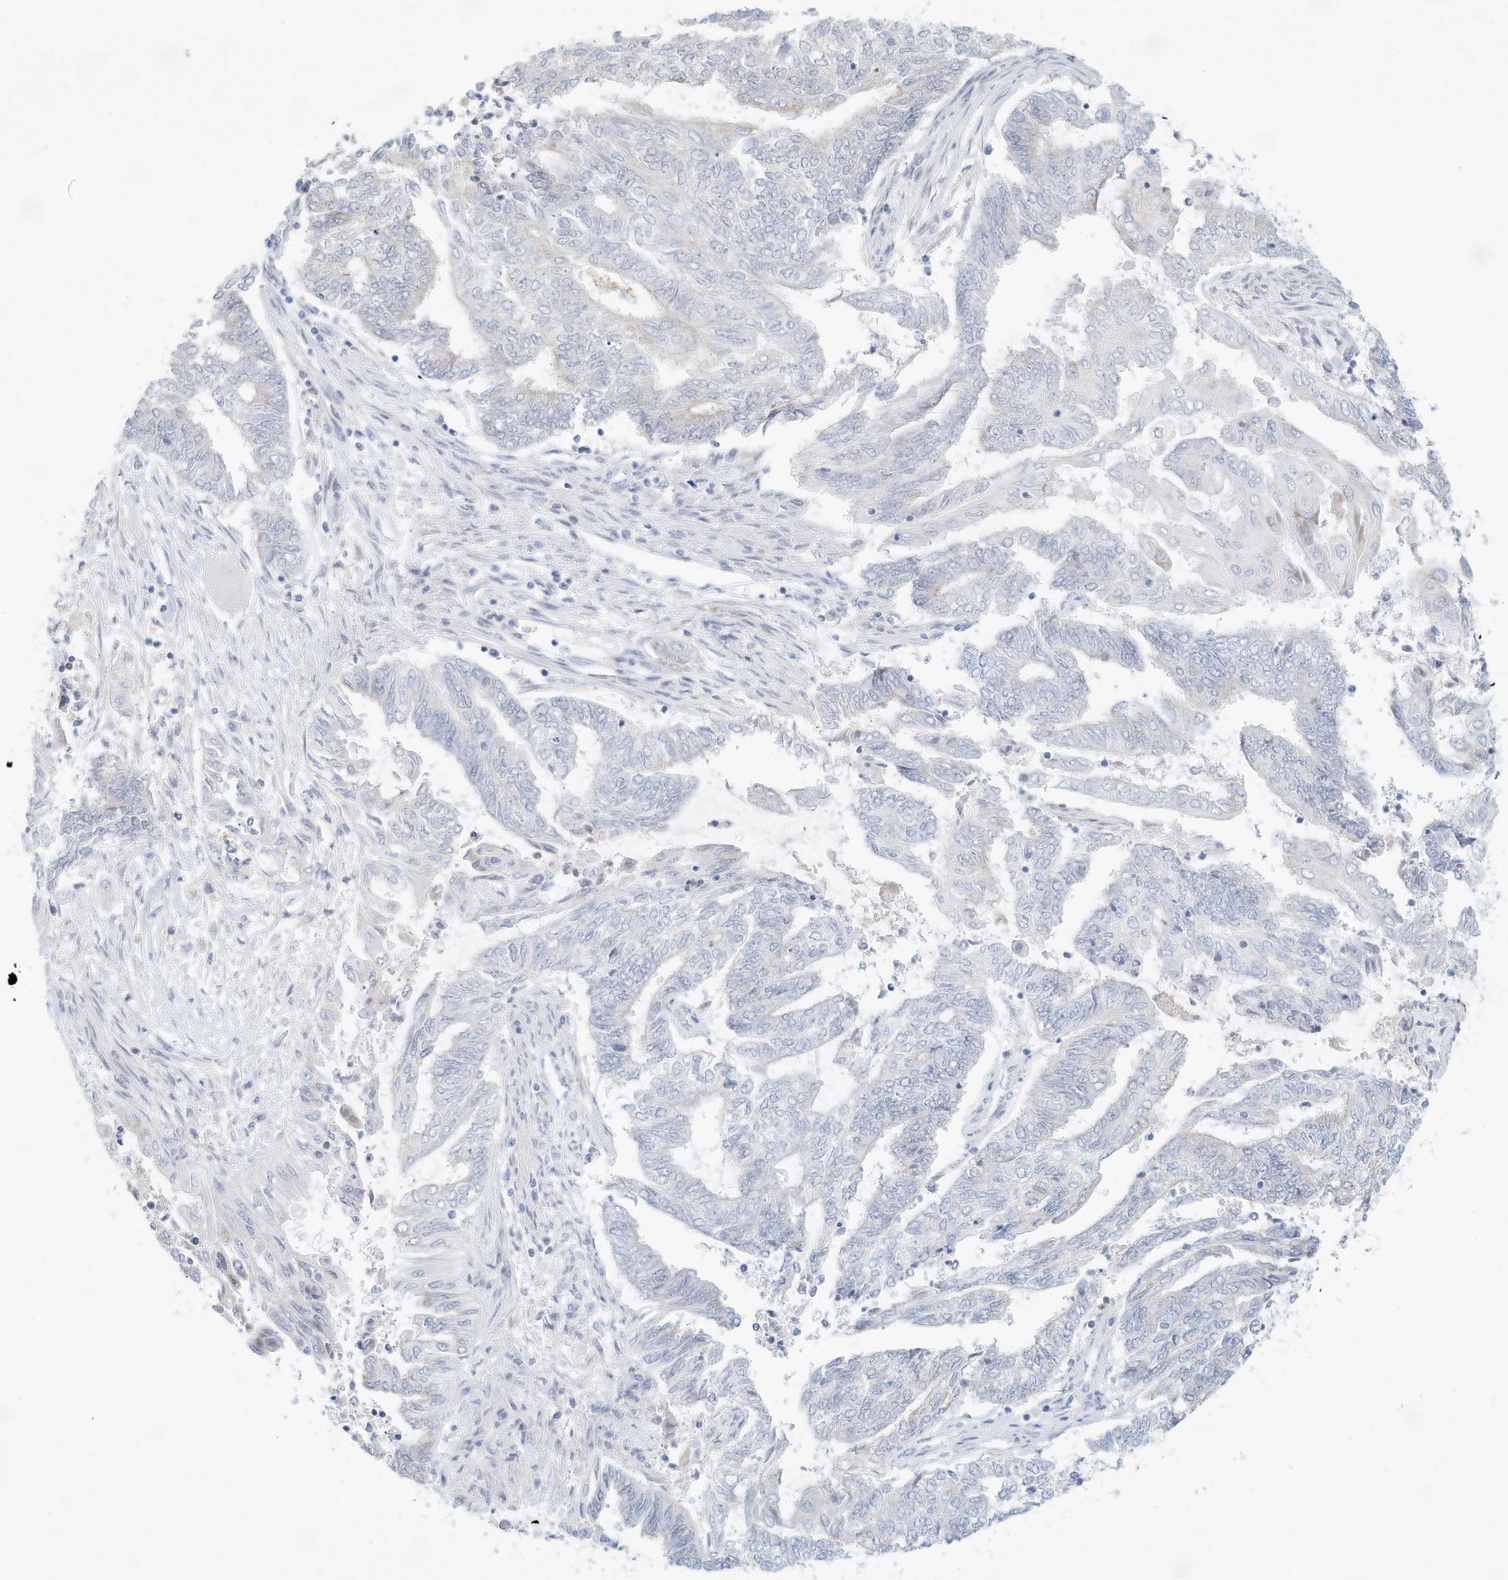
{"staining": {"intensity": "negative", "quantity": "none", "location": "none"}, "tissue": "endometrial cancer", "cell_type": "Tumor cells", "image_type": "cancer", "snomed": [{"axis": "morphology", "description": "Adenocarcinoma, NOS"}, {"axis": "topography", "description": "Uterus"}, {"axis": "topography", "description": "Endometrium"}], "caption": "Immunohistochemistry (IHC) micrograph of neoplastic tissue: adenocarcinoma (endometrial) stained with DAB shows no significant protein expression in tumor cells.", "gene": "PAK6", "patient": {"sex": "female", "age": 70}}